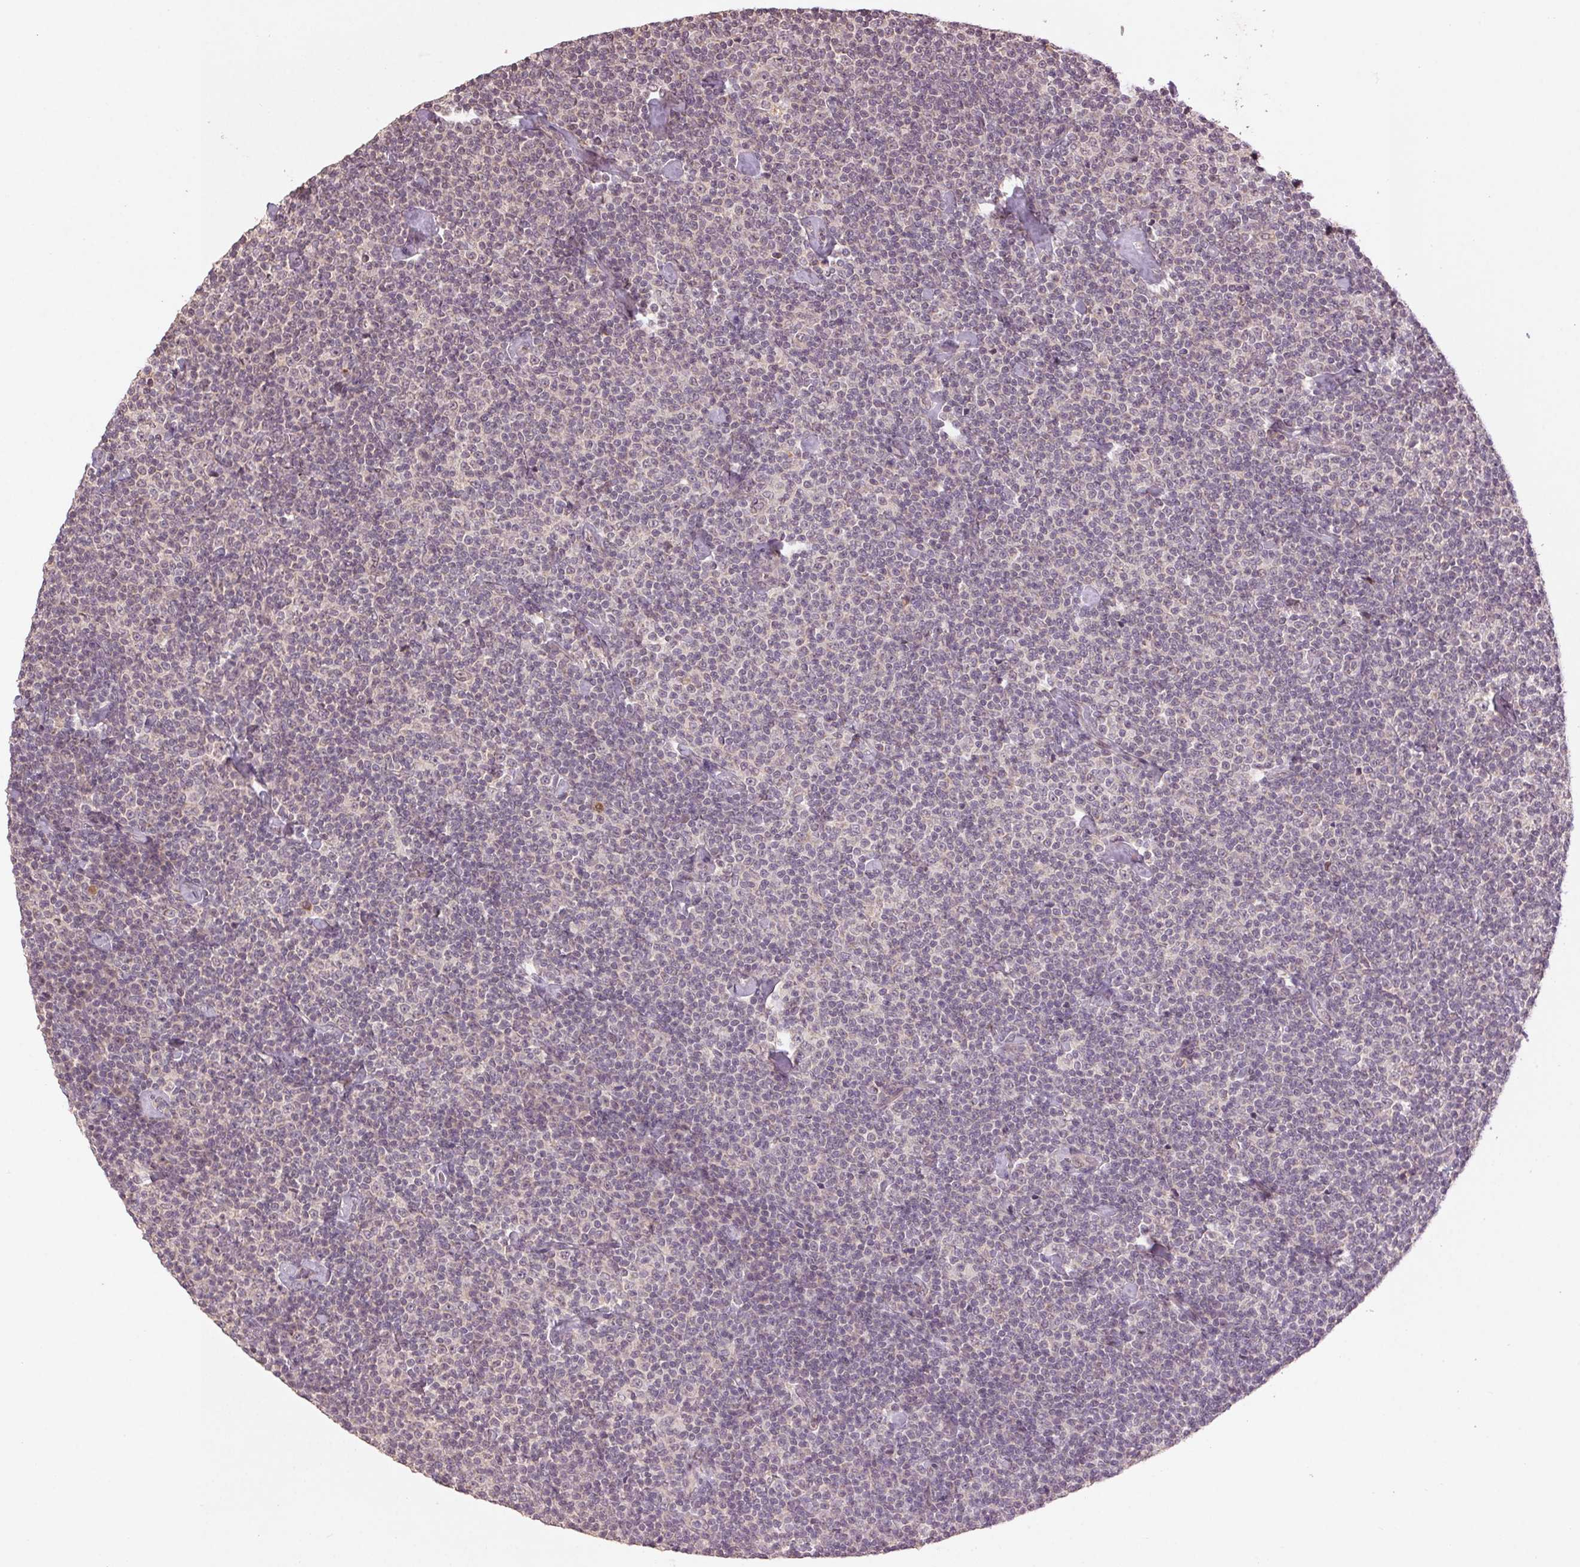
{"staining": {"intensity": "negative", "quantity": "none", "location": "none"}, "tissue": "lymphoma", "cell_type": "Tumor cells", "image_type": "cancer", "snomed": [{"axis": "morphology", "description": "Malignant lymphoma, non-Hodgkin's type, Low grade"}, {"axis": "topography", "description": "Lymph node"}], "caption": "A histopathology image of malignant lymphoma, non-Hodgkin's type (low-grade) stained for a protein demonstrates no brown staining in tumor cells.", "gene": "SMLR1", "patient": {"sex": "male", "age": 81}}